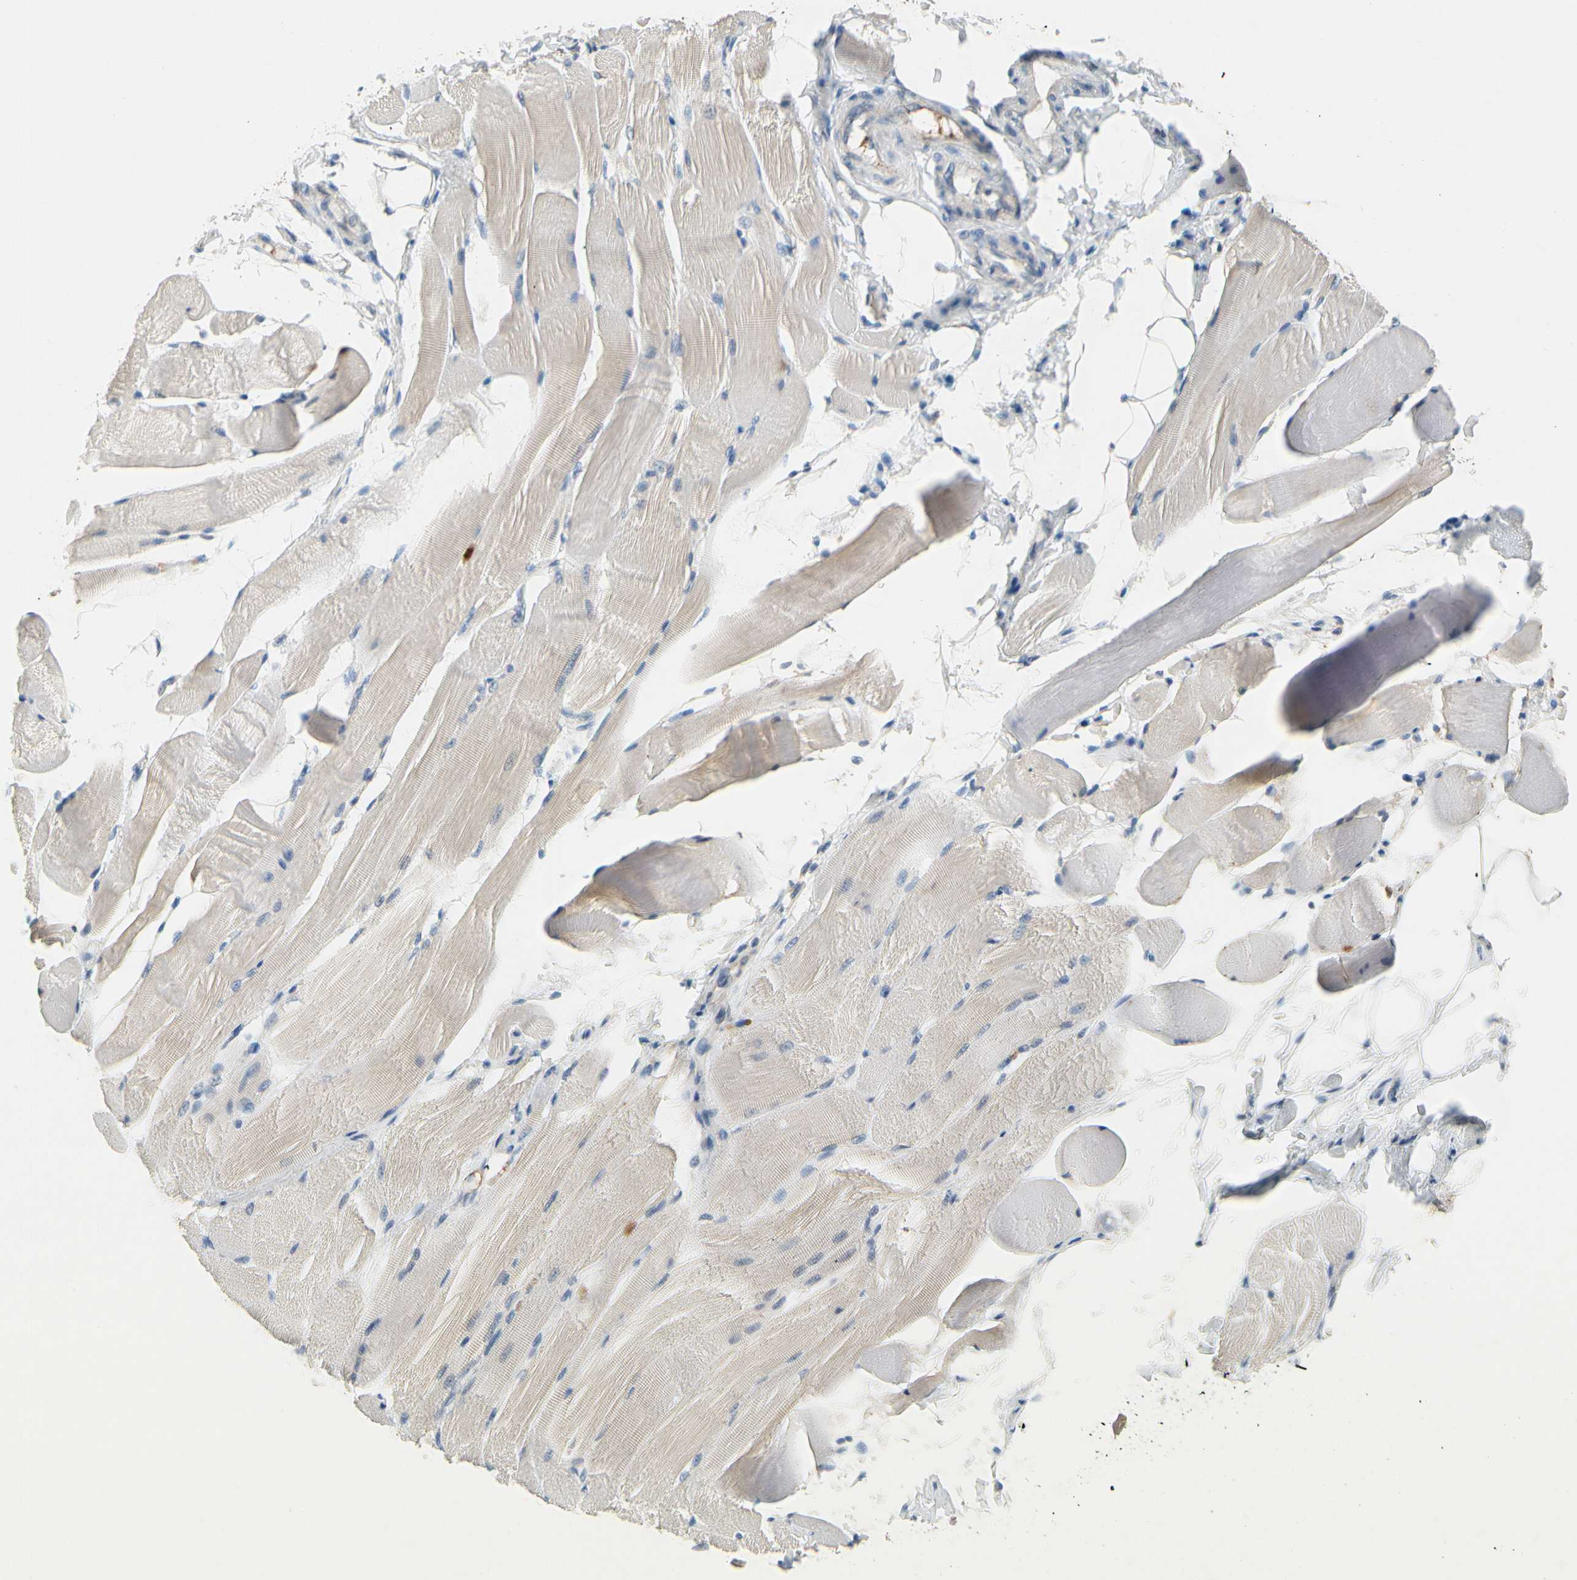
{"staining": {"intensity": "weak", "quantity": "25%-75%", "location": "cytoplasmic/membranous"}, "tissue": "skeletal muscle", "cell_type": "Myocytes", "image_type": "normal", "snomed": [{"axis": "morphology", "description": "Normal tissue, NOS"}, {"axis": "topography", "description": "Skeletal muscle"}, {"axis": "topography", "description": "Peripheral nerve tissue"}], "caption": "Myocytes show low levels of weak cytoplasmic/membranous positivity in about 25%-75% of cells in benign human skeletal muscle.", "gene": "CNDP1", "patient": {"sex": "female", "age": 84}}